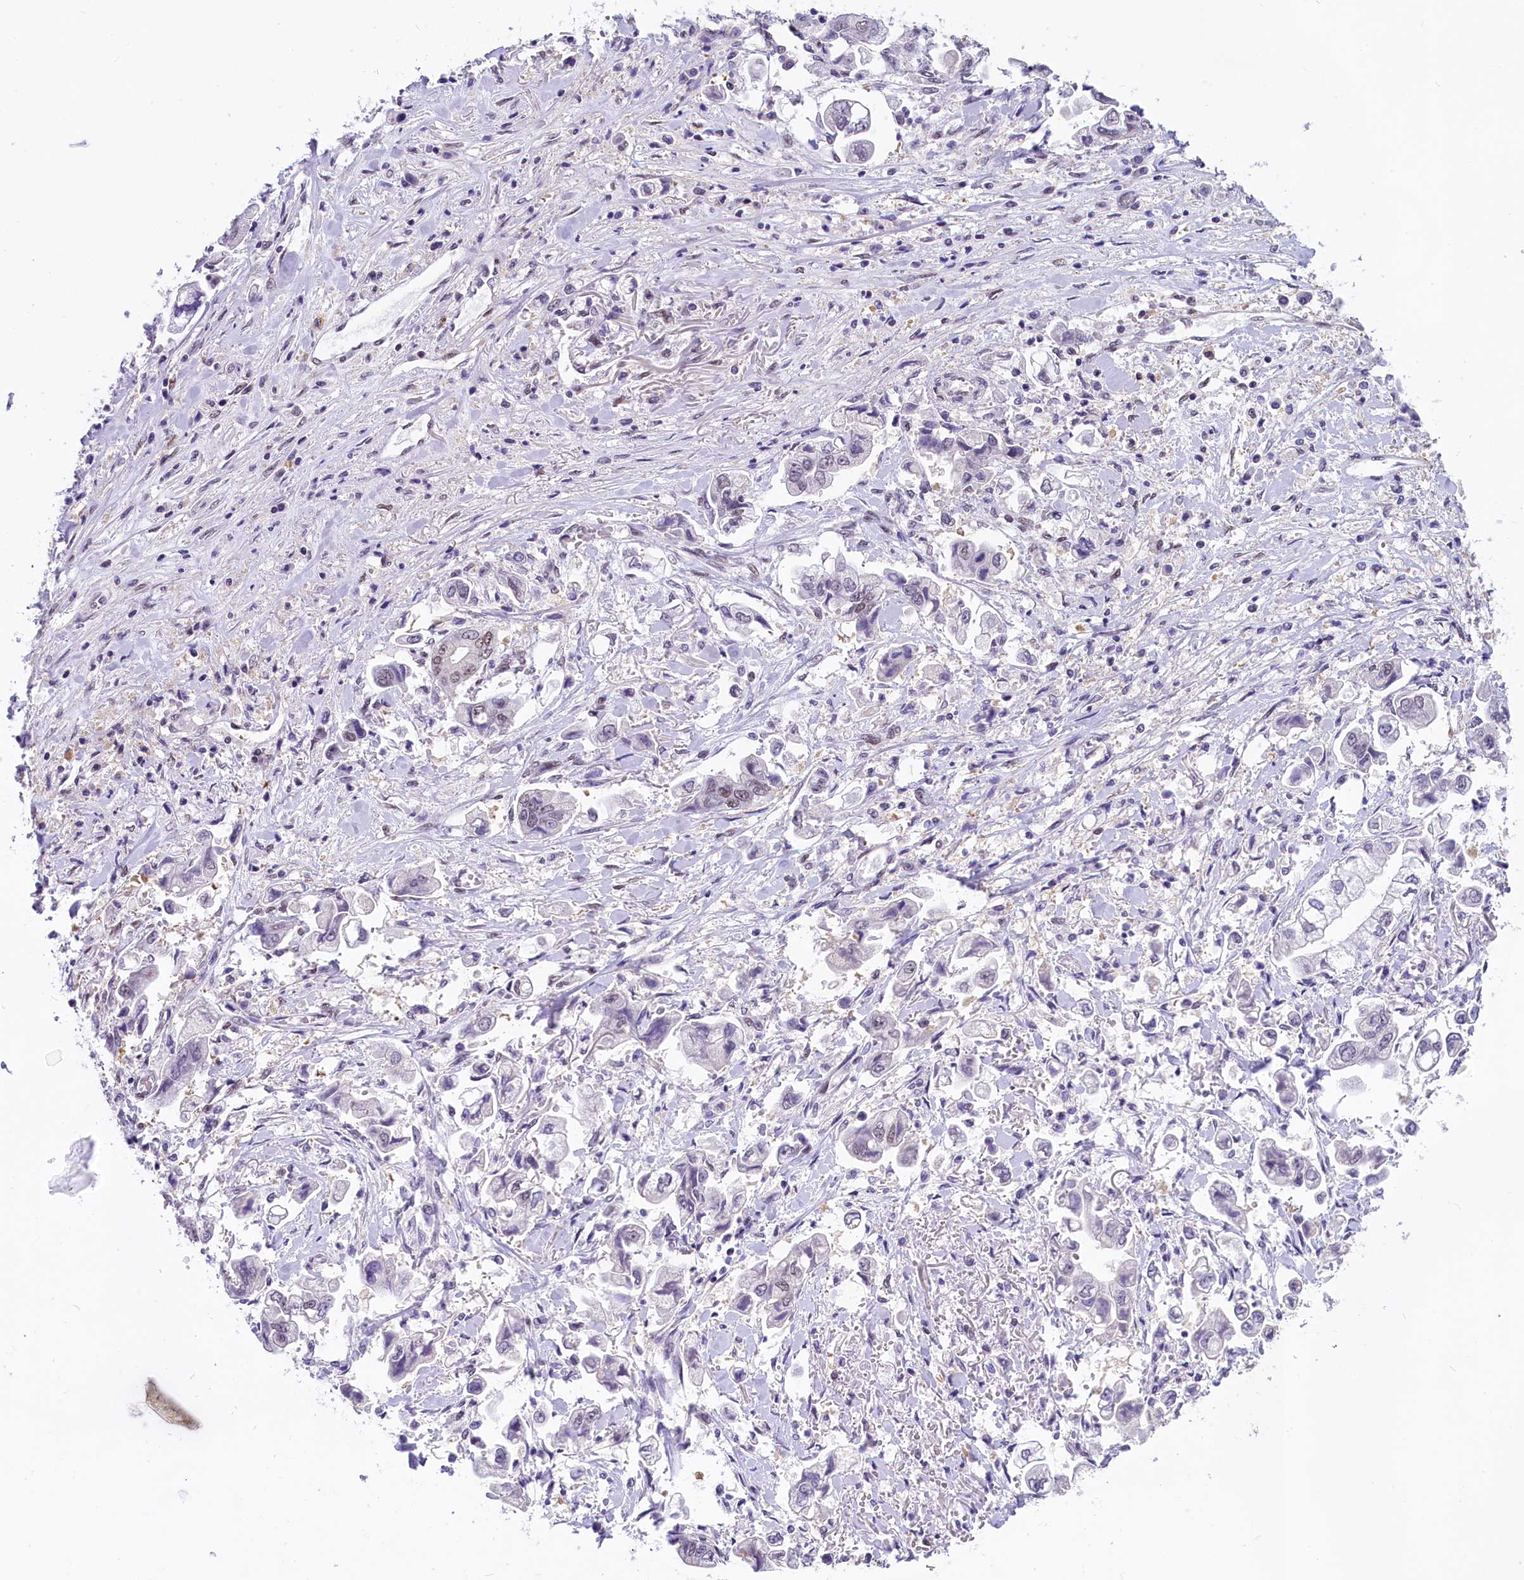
{"staining": {"intensity": "weak", "quantity": "<25%", "location": "nuclear"}, "tissue": "stomach cancer", "cell_type": "Tumor cells", "image_type": "cancer", "snomed": [{"axis": "morphology", "description": "Adenocarcinoma, NOS"}, {"axis": "topography", "description": "Stomach"}], "caption": "This is an IHC image of adenocarcinoma (stomach). There is no staining in tumor cells.", "gene": "ZC3H4", "patient": {"sex": "male", "age": 62}}